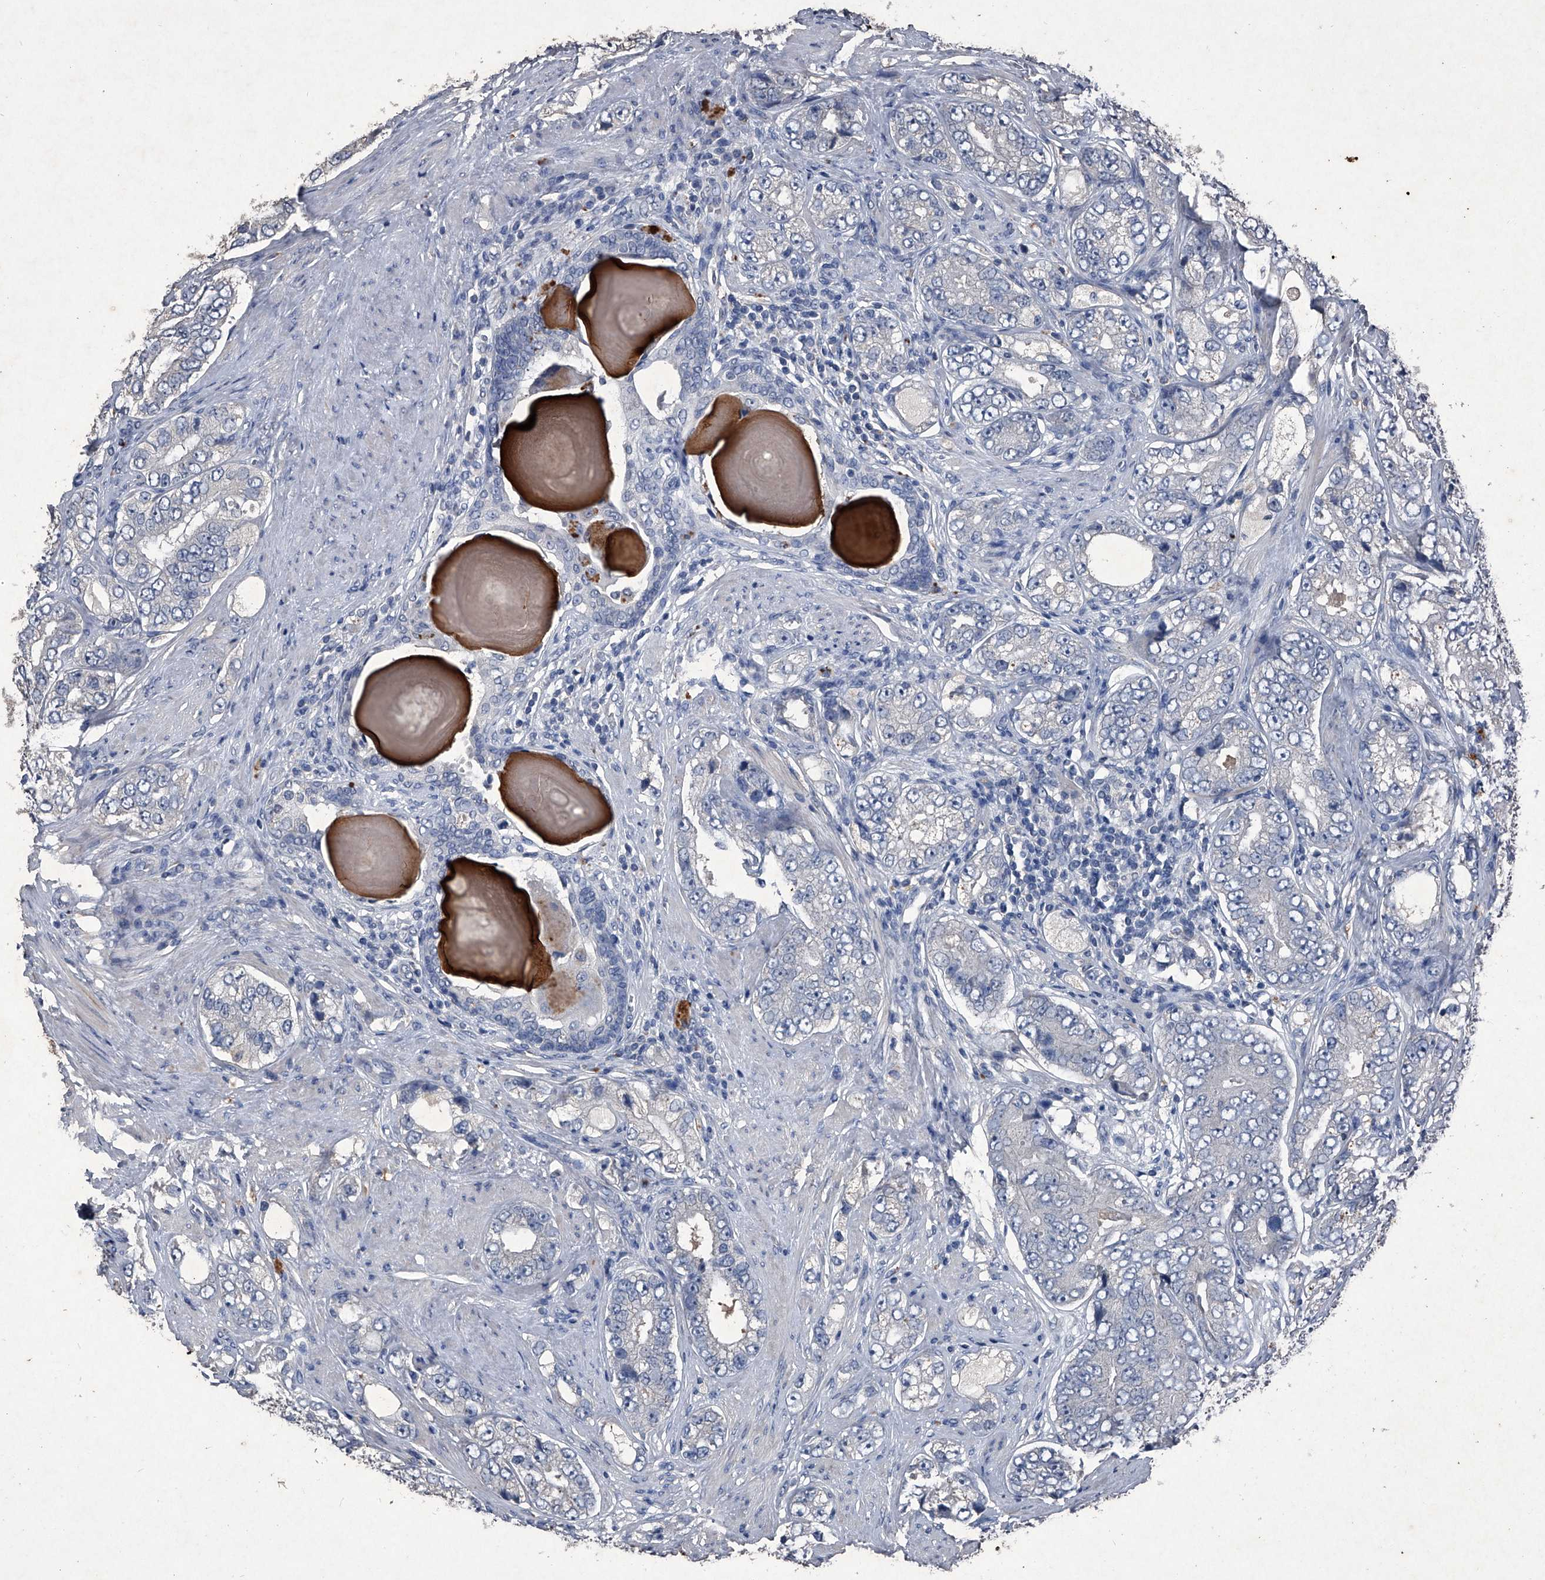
{"staining": {"intensity": "negative", "quantity": "none", "location": "none"}, "tissue": "prostate cancer", "cell_type": "Tumor cells", "image_type": "cancer", "snomed": [{"axis": "morphology", "description": "Adenocarcinoma, High grade"}, {"axis": "topography", "description": "Prostate"}], "caption": "A high-resolution histopathology image shows immunohistochemistry staining of prostate cancer, which shows no significant expression in tumor cells.", "gene": "MAPKAP1", "patient": {"sex": "male", "age": 56}}